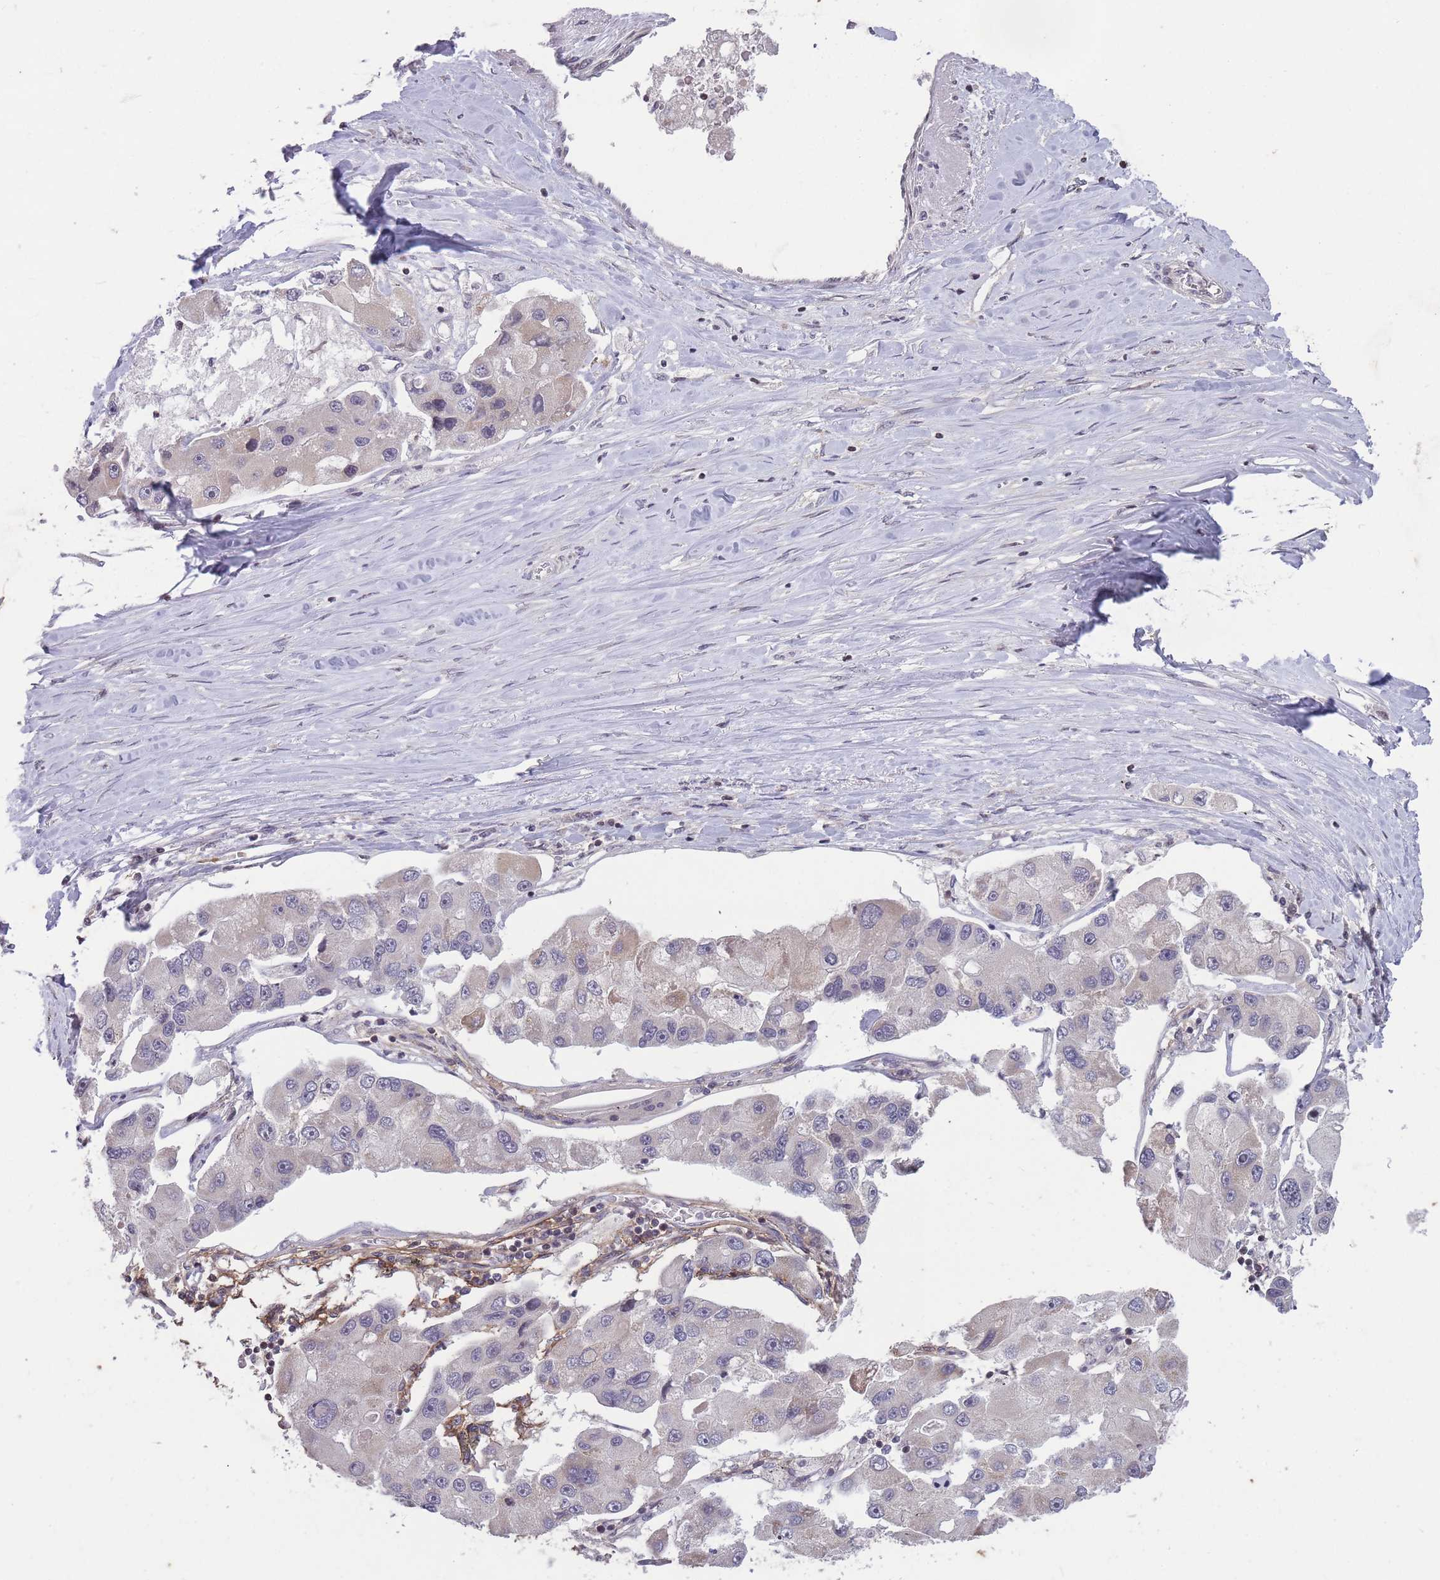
{"staining": {"intensity": "negative", "quantity": "none", "location": "none"}, "tissue": "lung cancer", "cell_type": "Tumor cells", "image_type": "cancer", "snomed": [{"axis": "morphology", "description": "Adenocarcinoma, NOS"}, {"axis": "topography", "description": "Lung"}], "caption": "A histopathology image of adenocarcinoma (lung) stained for a protein reveals no brown staining in tumor cells.", "gene": "GGT5", "patient": {"sex": "female", "age": 54}}